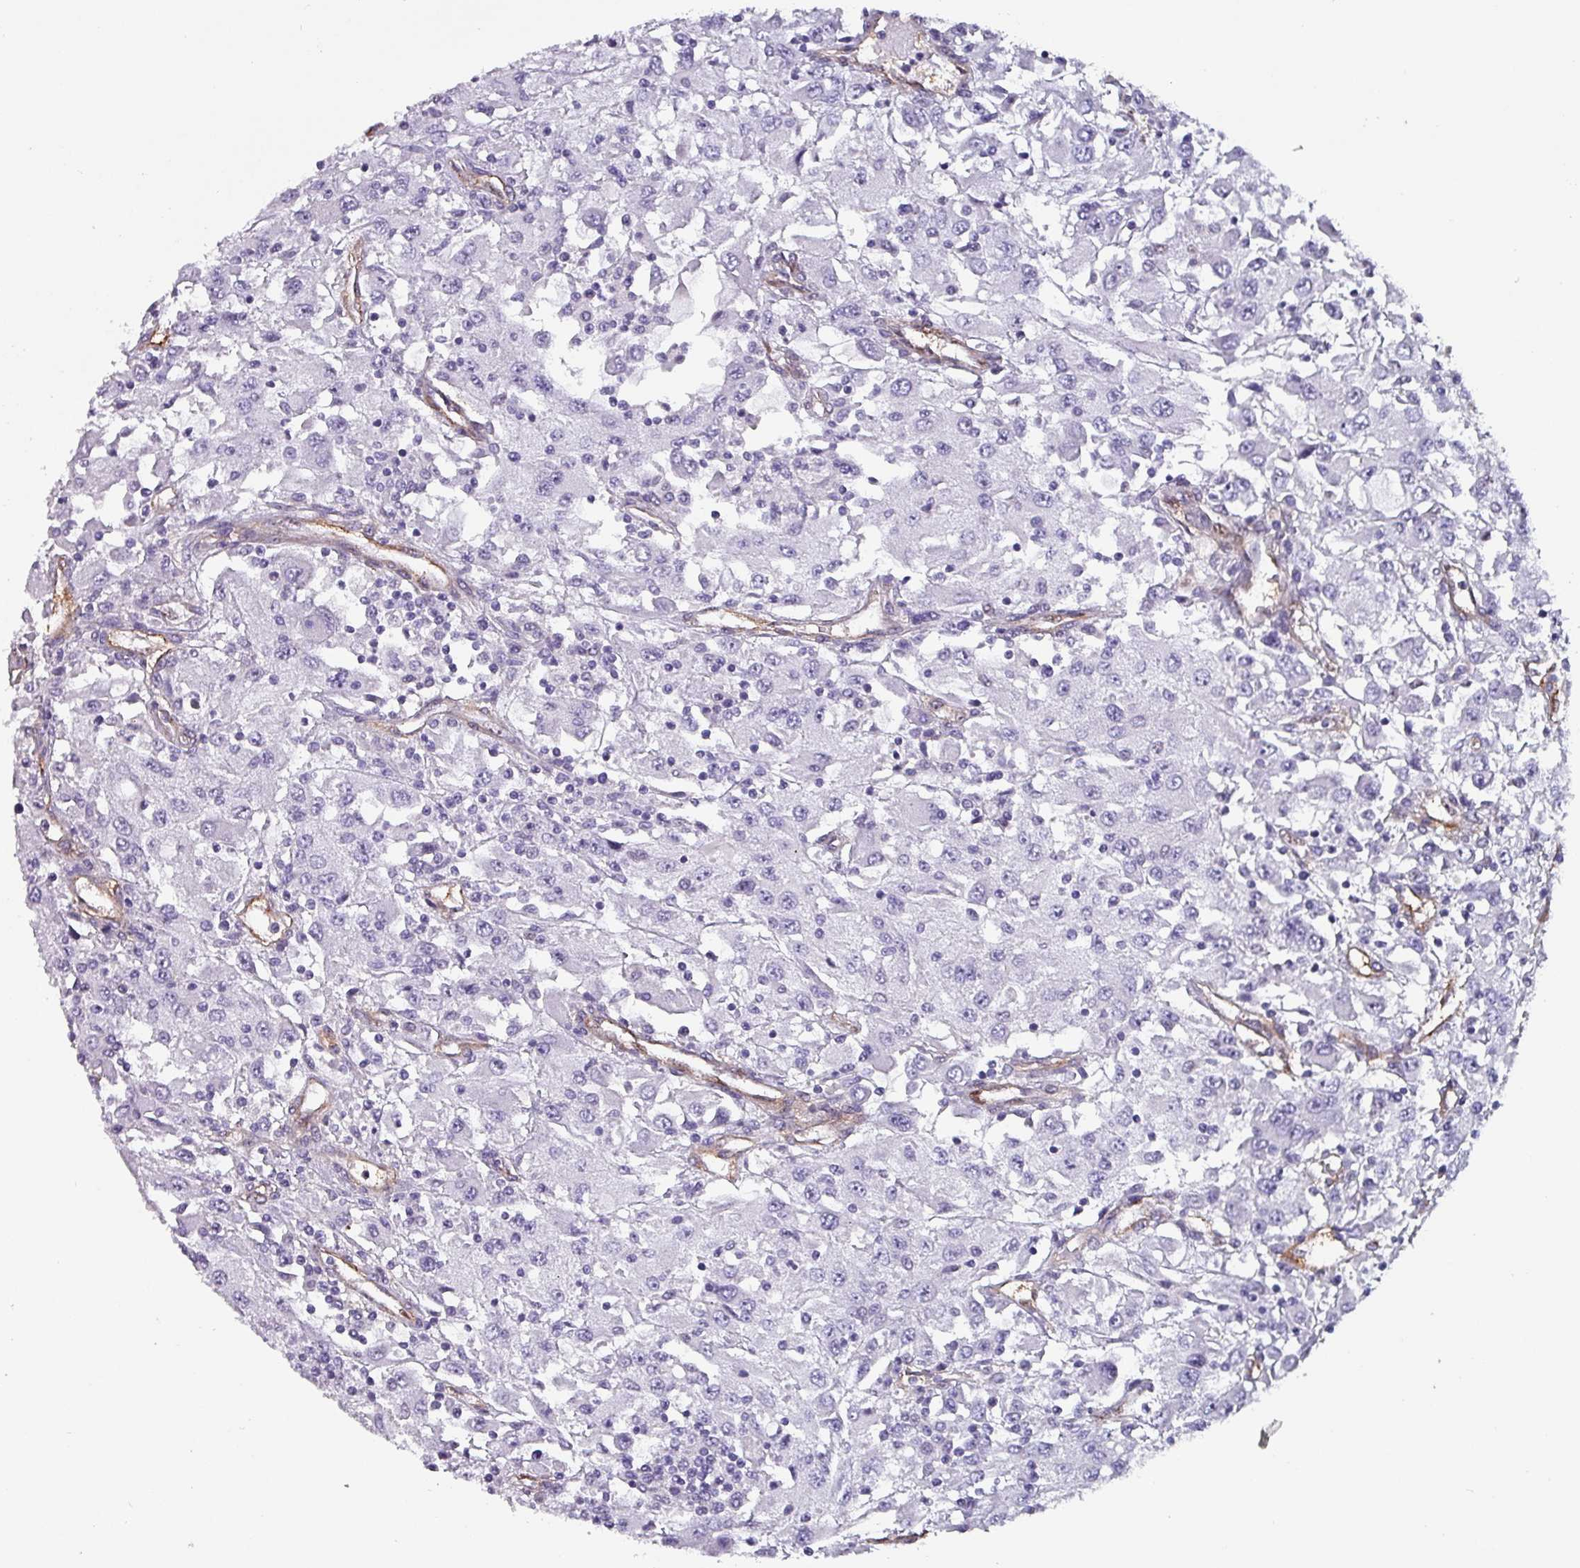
{"staining": {"intensity": "negative", "quantity": "none", "location": "none"}, "tissue": "renal cancer", "cell_type": "Tumor cells", "image_type": "cancer", "snomed": [{"axis": "morphology", "description": "Adenocarcinoma, NOS"}, {"axis": "topography", "description": "Kidney"}], "caption": "High power microscopy image of an immunohistochemistry image of renal cancer (adenocarcinoma), revealing no significant expression in tumor cells.", "gene": "ZNF816-ZNF321P", "patient": {"sex": "female", "age": 67}}